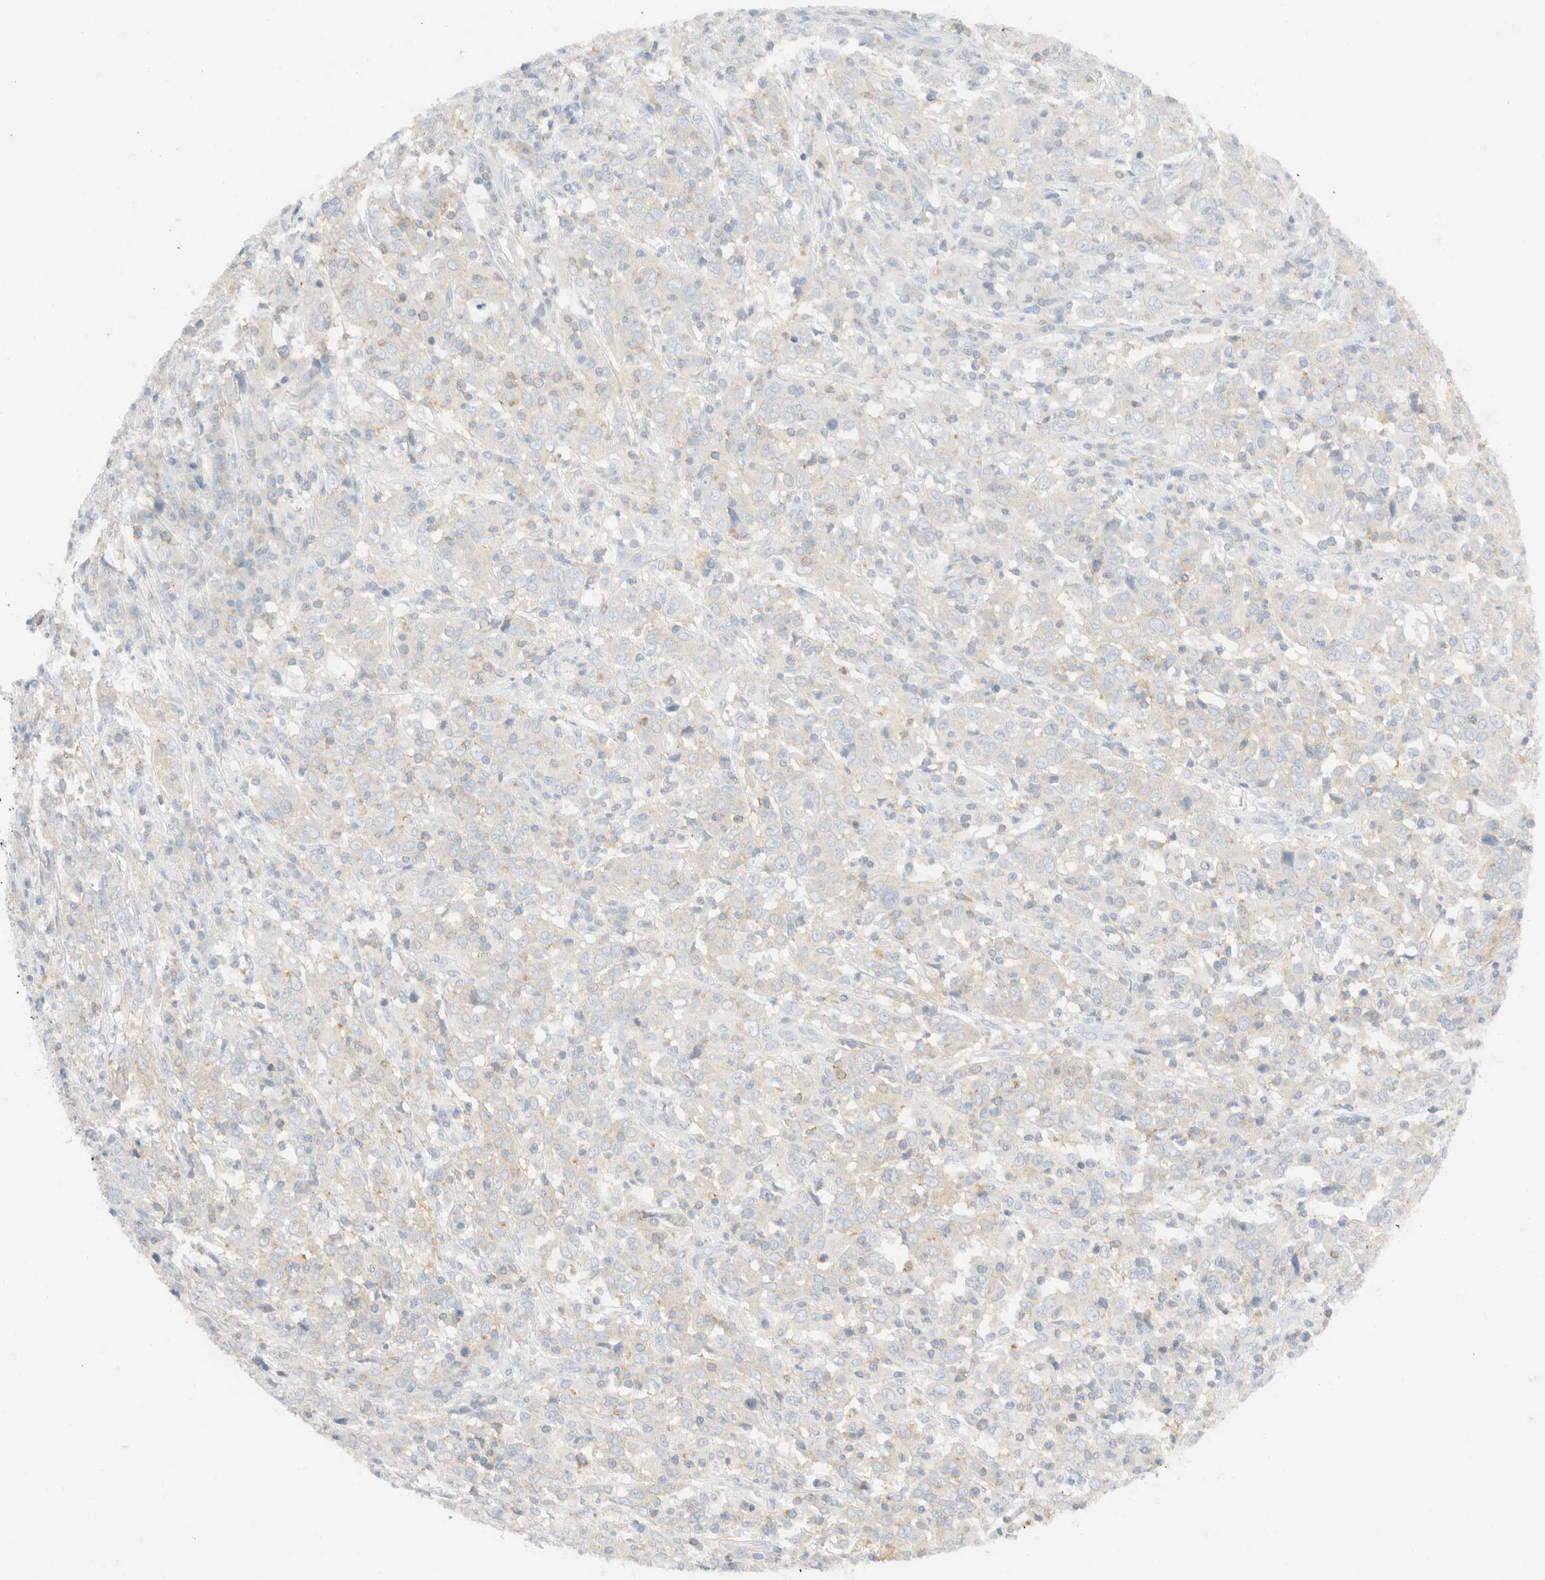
{"staining": {"intensity": "negative", "quantity": "none", "location": "none"}, "tissue": "cervical cancer", "cell_type": "Tumor cells", "image_type": "cancer", "snomed": [{"axis": "morphology", "description": "Squamous cell carcinoma, NOS"}, {"axis": "topography", "description": "Cervix"}], "caption": "A micrograph of human squamous cell carcinoma (cervical) is negative for staining in tumor cells.", "gene": "SH3GLB2", "patient": {"sex": "female", "age": 46}}